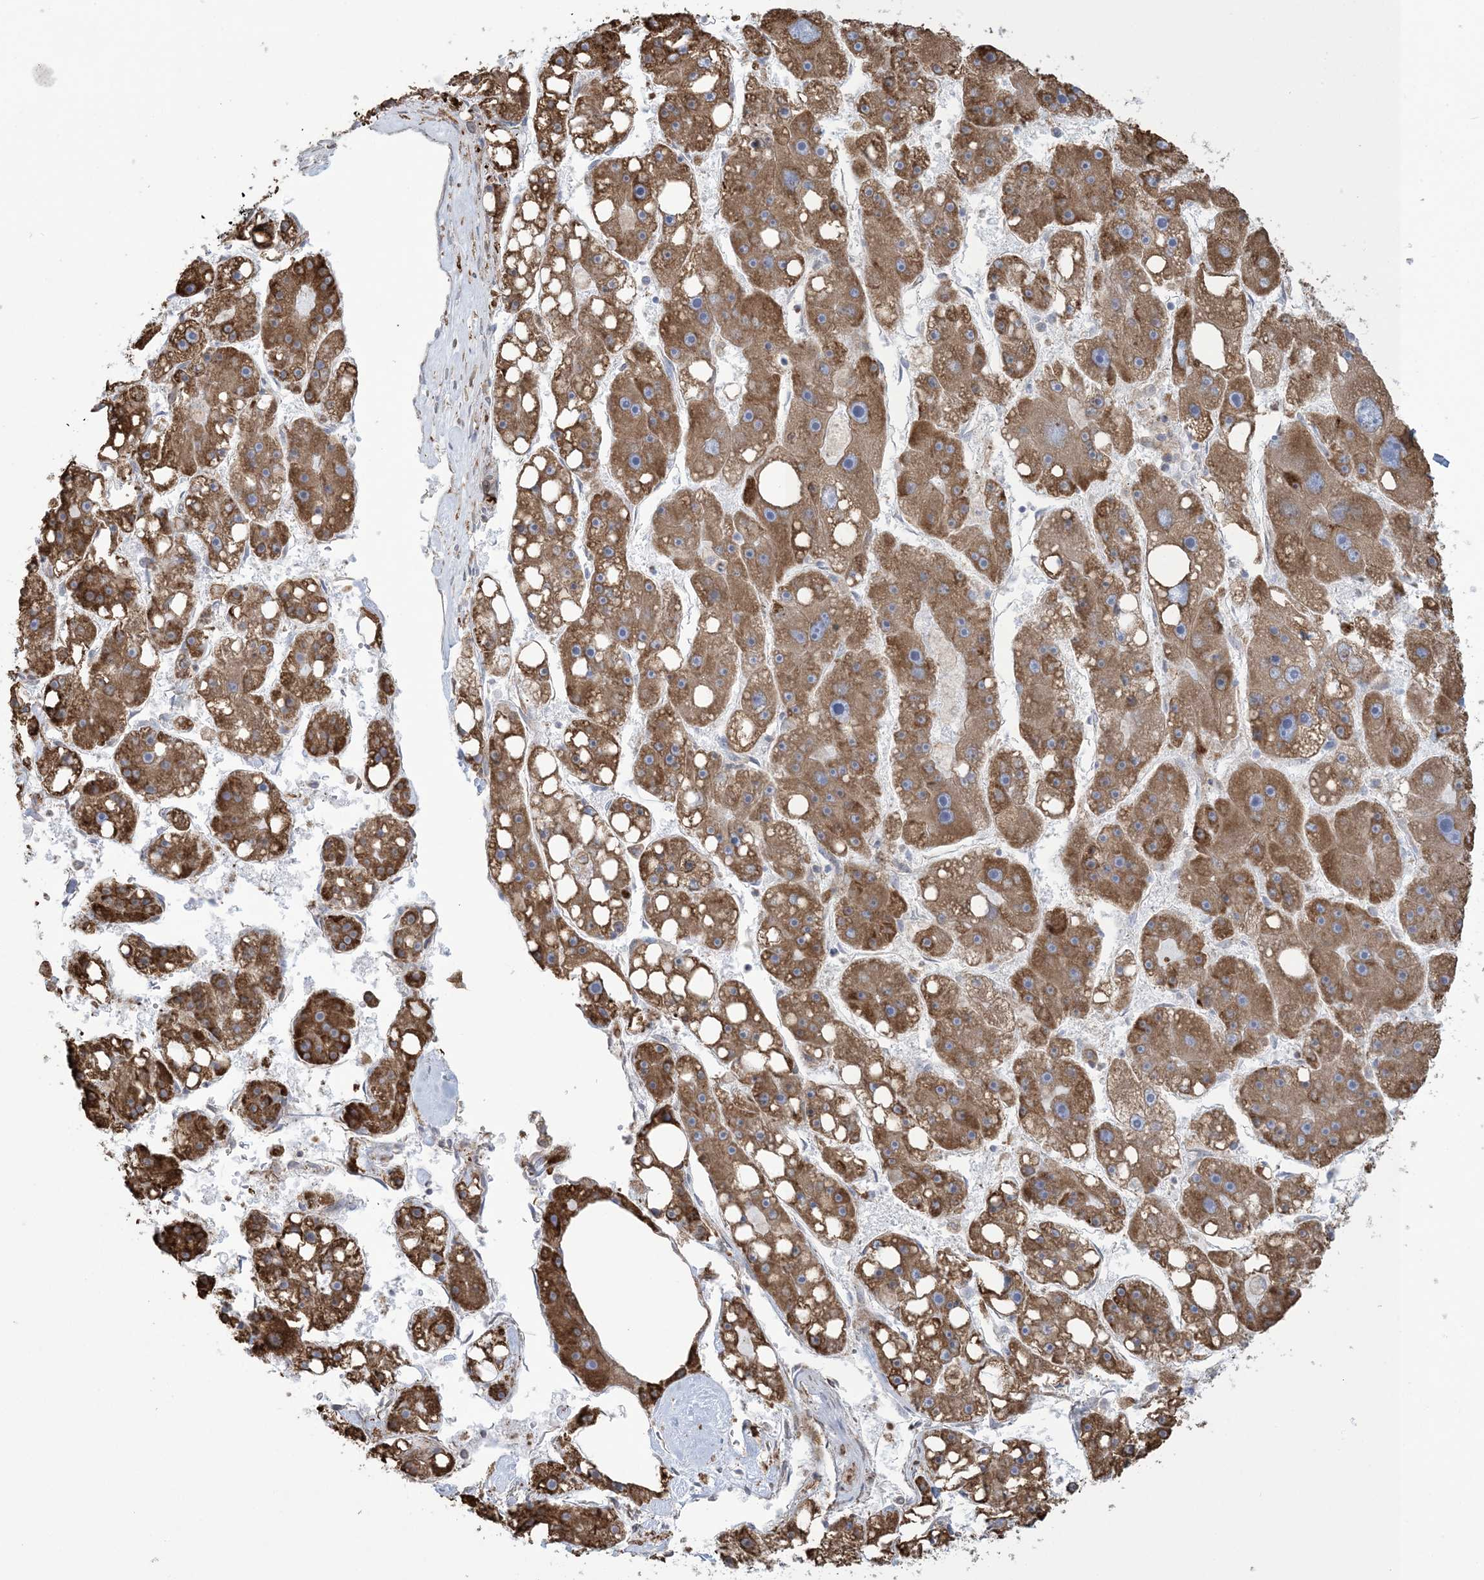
{"staining": {"intensity": "strong", "quantity": ">75%", "location": "cytoplasmic/membranous"}, "tissue": "liver cancer", "cell_type": "Tumor cells", "image_type": "cancer", "snomed": [{"axis": "morphology", "description": "Carcinoma, Hepatocellular, NOS"}, {"axis": "topography", "description": "Liver"}], "caption": "IHC micrograph of neoplastic tissue: hepatocellular carcinoma (liver) stained using IHC displays high levels of strong protein expression localized specifically in the cytoplasmic/membranous of tumor cells, appearing as a cytoplasmic/membranous brown color.", "gene": "SHANK1", "patient": {"sex": "female", "age": 61}}